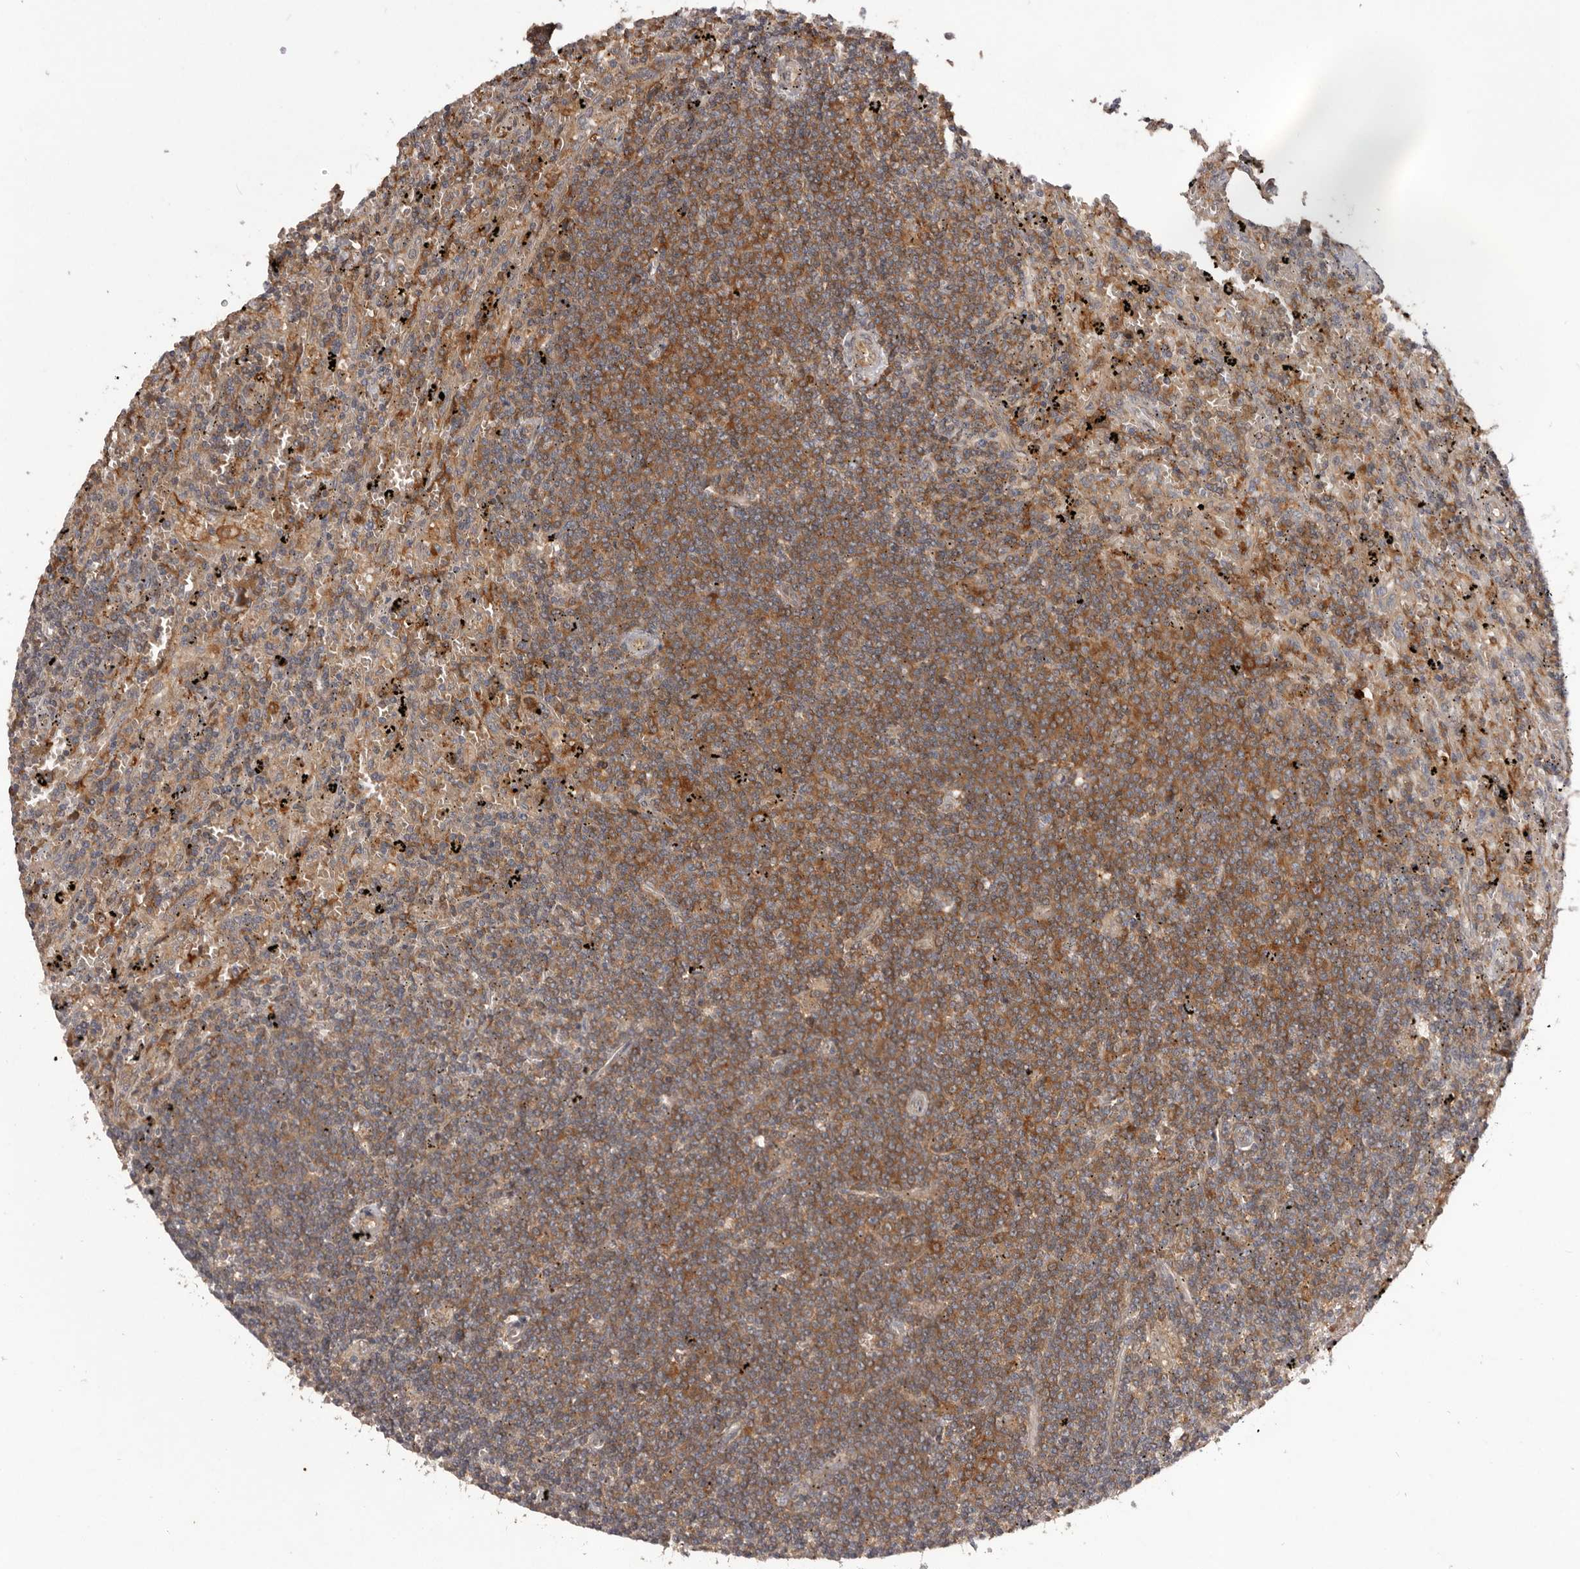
{"staining": {"intensity": "moderate", "quantity": ">75%", "location": "cytoplasmic/membranous"}, "tissue": "lymphoma", "cell_type": "Tumor cells", "image_type": "cancer", "snomed": [{"axis": "morphology", "description": "Malignant lymphoma, non-Hodgkin's type, Low grade"}, {"axis": "topography", "description": "Spleen"}], "caption": "Immunohistochemical staining of lymphoma displays medium levels of moderate cytoplasmic/membranous protein expression in about >75% of tumor cells. The protein of interest is shown in brown color, while the nuclei are stained blue.", "gene": "HBS1L", "patient": {"sex": "male", "age": 76}}